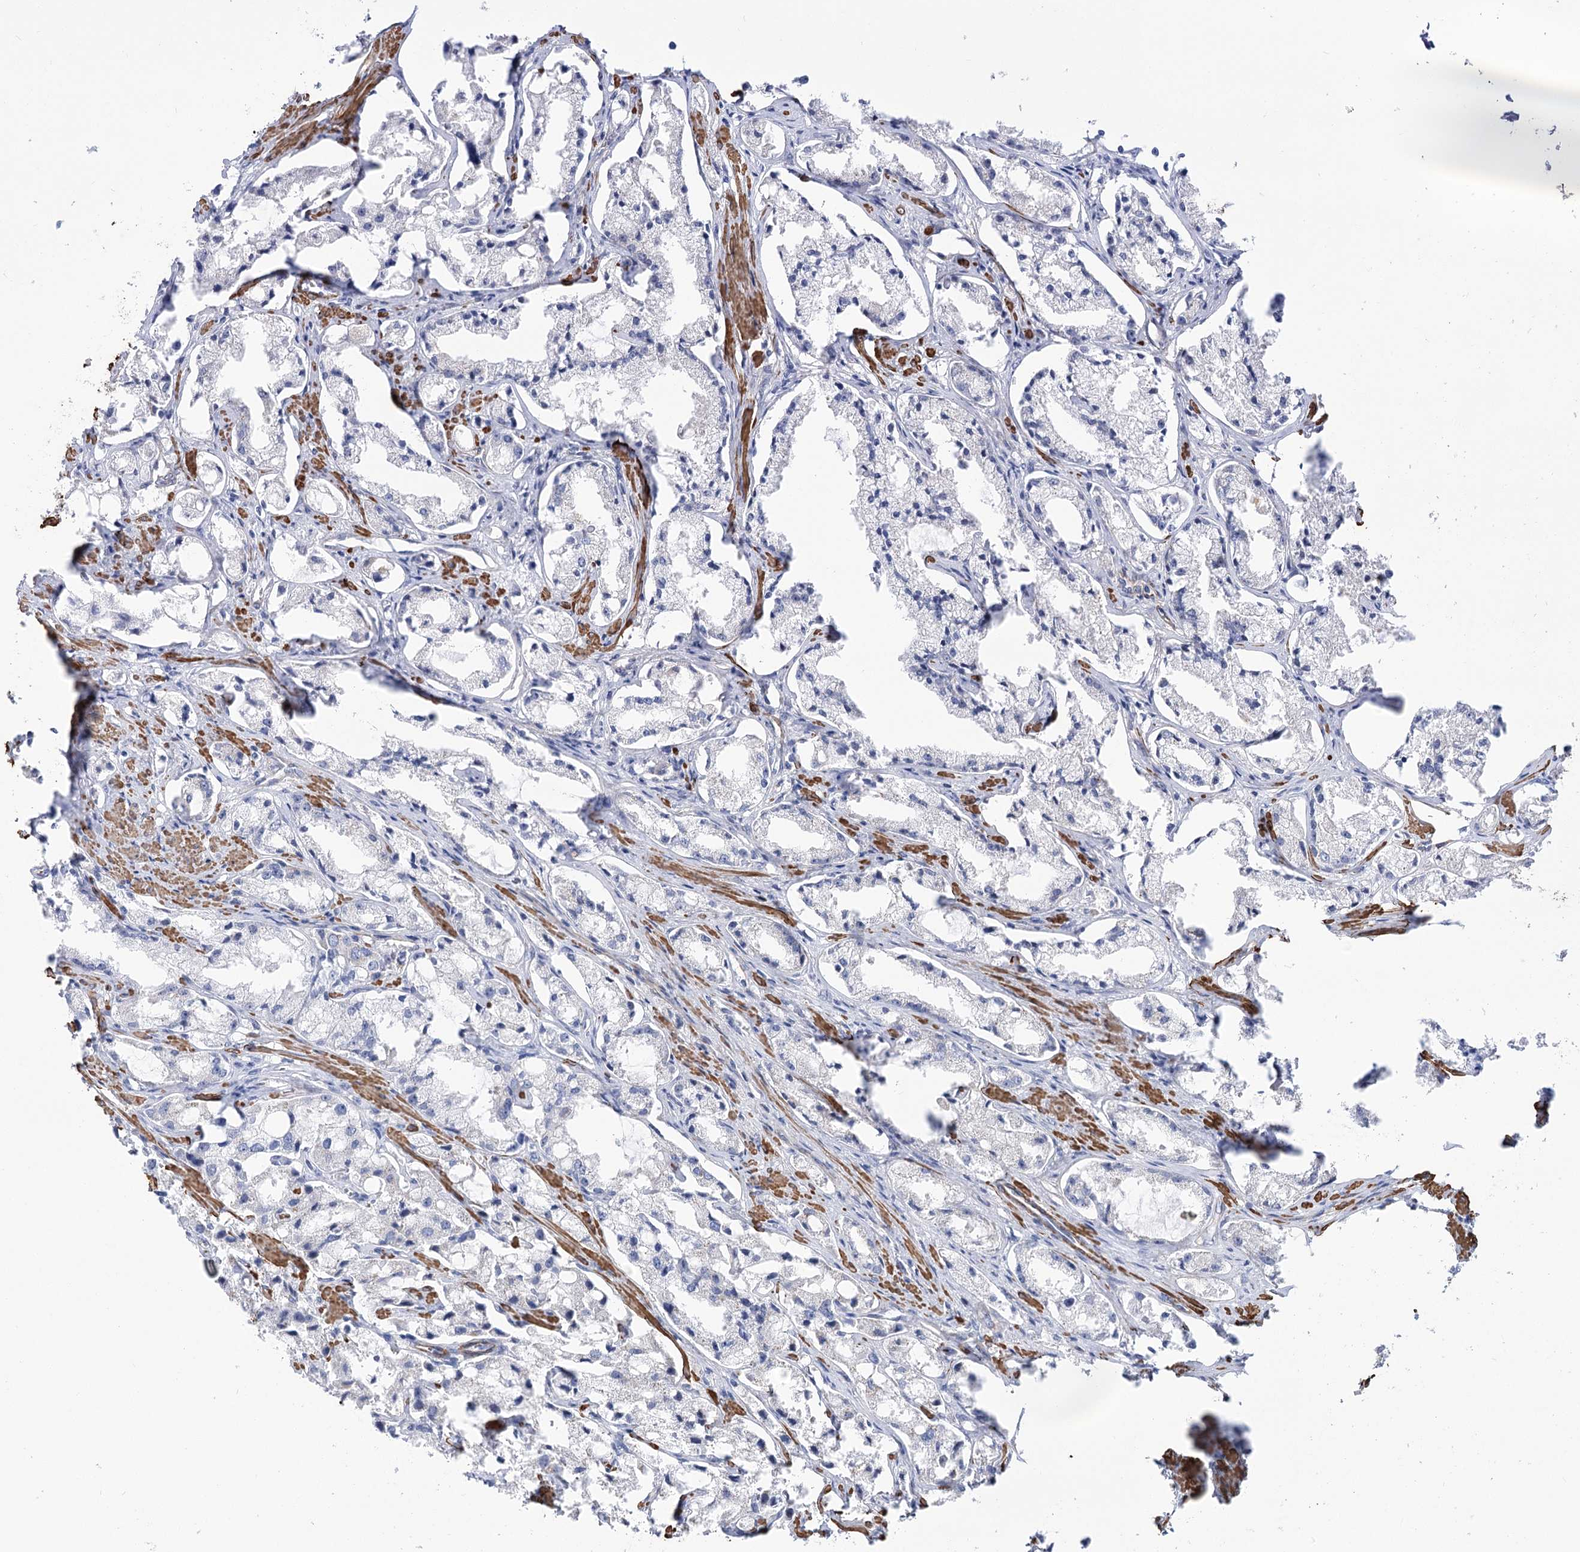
{"staining": {"intensity": "negative", "quantity": "none", "location": "none"}, "tissue": "prostate cancer", "cell_type": "Tumor cells", "image_type": "cancer", "snomed": [{"axis": "morphology", "description": "Adenocarcinoma, High grade"}, {"axis": "topography", "description": "Prostate"}], "caption": "An immunohistochemistry micrograph of prostate adenocarcinoma (high-grade) is shown. There is no staining in tumor cells of prostate adenocarcinoma (high-grade).", "gene": "WASHC3", "patient": {"sex": "male", "age": 66}}